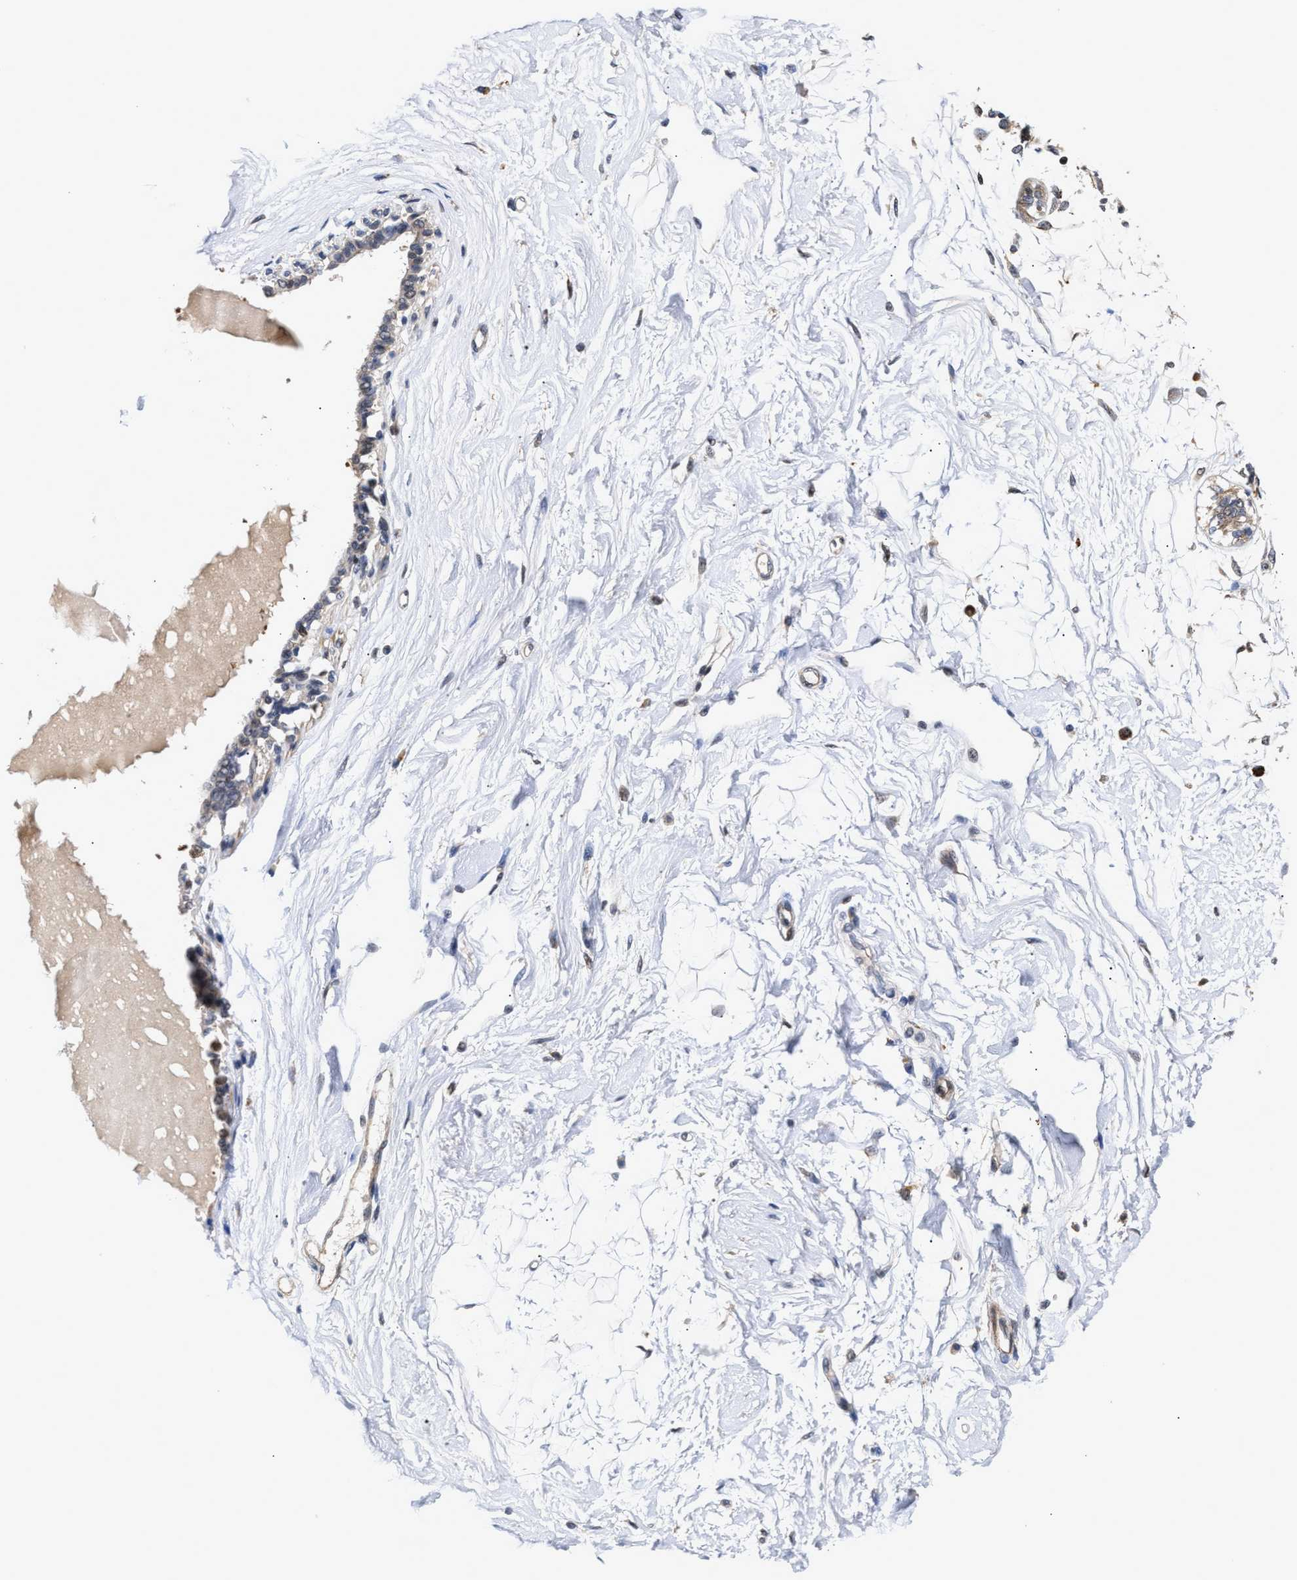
{"staining": {"intensity": "weak", "quantity": "25%-75%", "location": "cytoplasmic/membranous"}, "tissue": "breast", "cell_type": "Adipocytes", "image_type": "normal", "snomed": [{"axis": "morphology", "description": "Normal tissue, NOS"}, {"axis": "topography", "description": "Breast"}], "caption": "A high-resolution micrograph shows IHC staining of unremarkable breast, which displays weak cytoplasmic/membranous positivity in approximately 25%-75% of adipocytes. Nuclei are stained in blue.", "gene": "KLHDC1", "patient": {"sex": "female", "age": 45}}